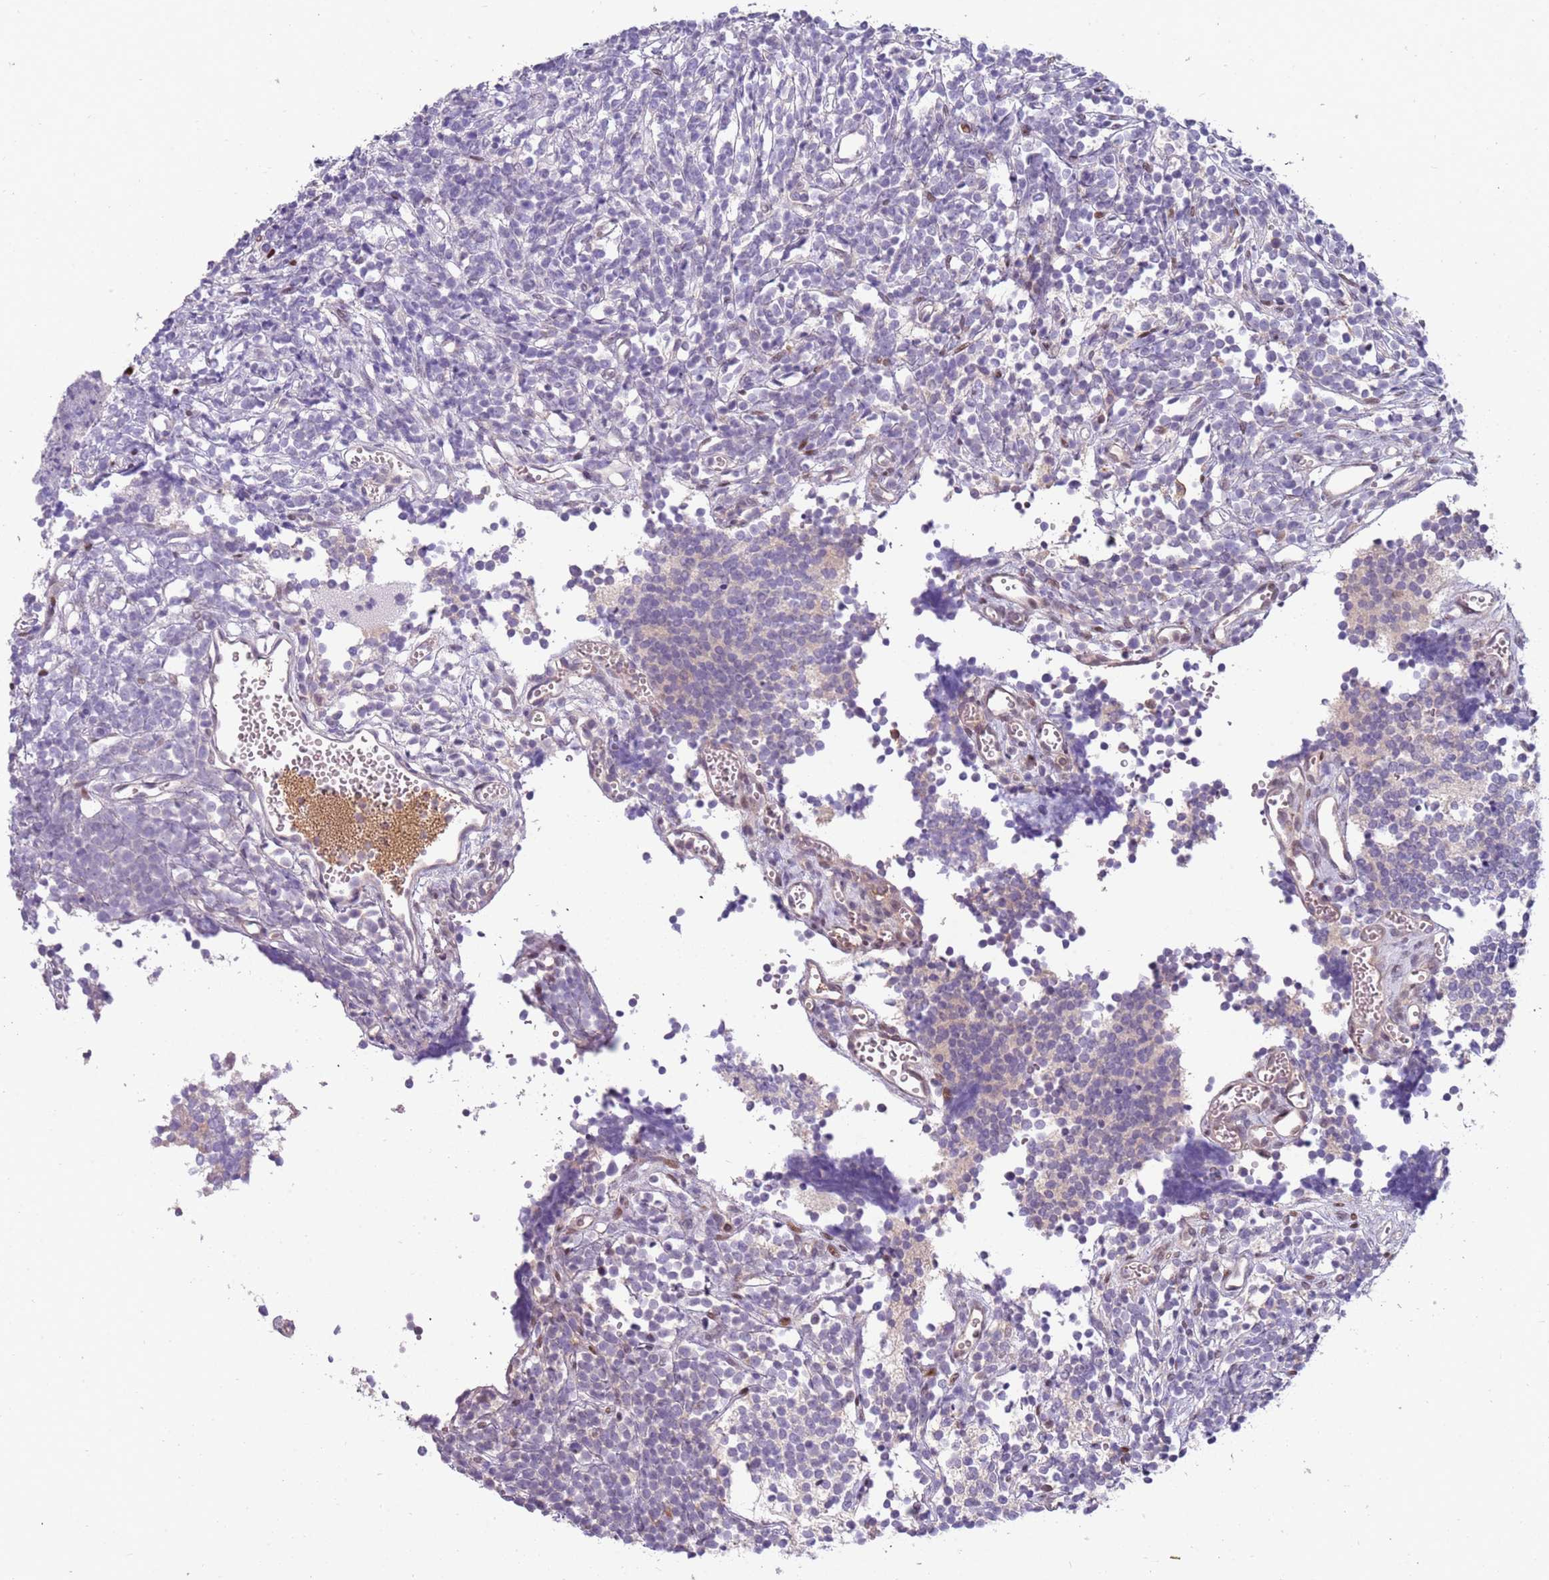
{"staining": {"intensity": "negative", "quantity": "none", "location": "none"}, "tissue": "glioma", "cell_type": "Tumor cells", "image_type": "cancer", "snomed": [{"axis": "morphology", "description": "Glioma, malignant, Low grade"}, {"axis": "topography", "description": "Brain"}], "caption": "IHC of glioma shows no expression in tumor cells. (DAB immunohistochemistry (IHC) with hematoxylin counter stain).", "gene": "GSTO2", "patient": {"sex": "female", "age": 1}}